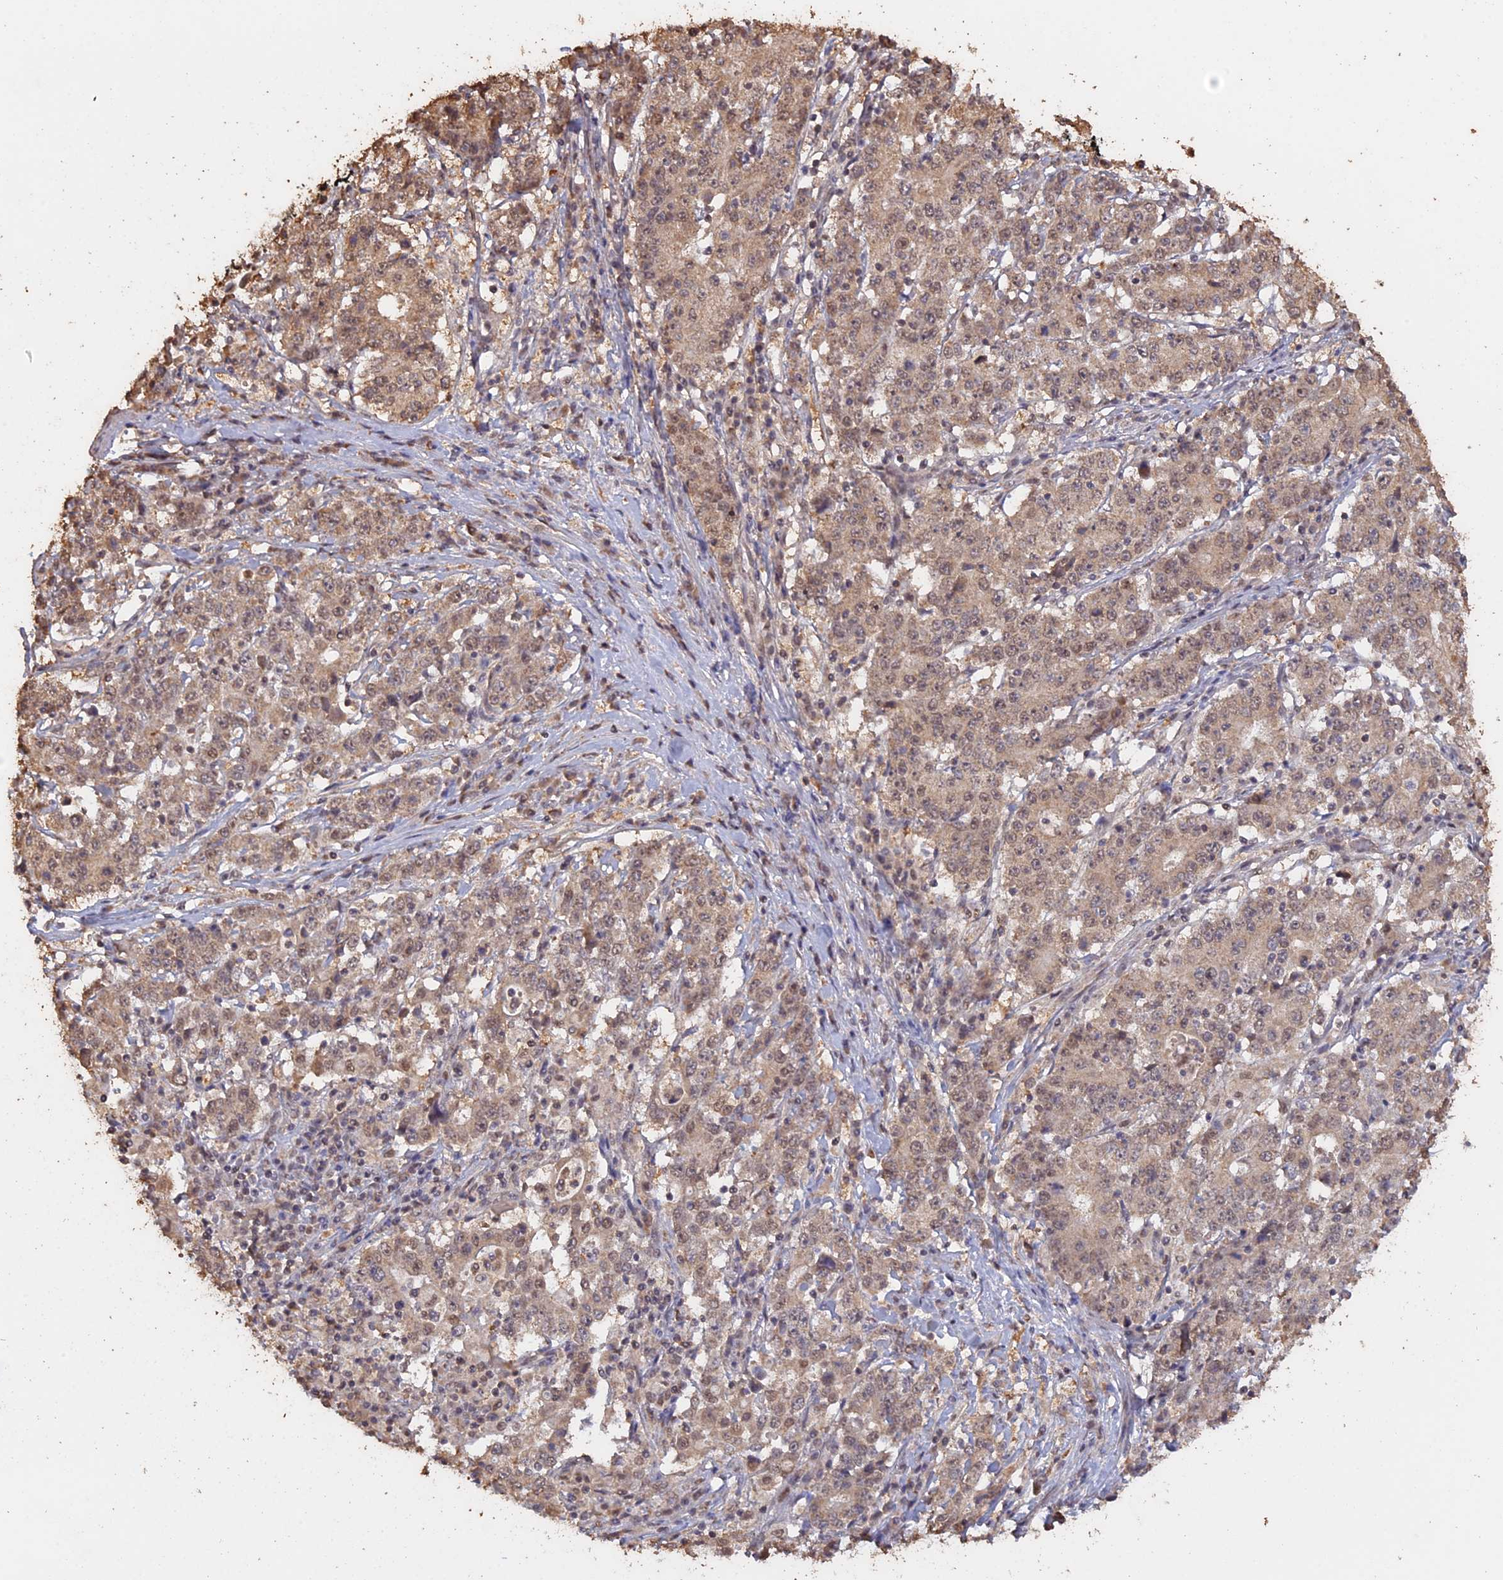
{"staining": {"intensity": "weak", "quantity": ">75%", "location": "cytoplasmic/membranous,nuclear"}, "tissue": "stomach cancer", "cell_type": "Tumor cells", "image_type": "cancer", "snomed": [{"axis": "morphology", "description": "Adenocarcinoma, NOS"}, {"axis": "topography", "description": "Stomach"}], "caption": "Immunohistochemistry (IHC) micrograph of human stomach adenocarcinoma stained for a protein (brown), which reveals low levels of weak cytoplasmic/membranous and nuclear positivity in approximately >75% of tumor cells.", "gene": "PSMC6", "patient": {"sex": "male", "age": 59}}